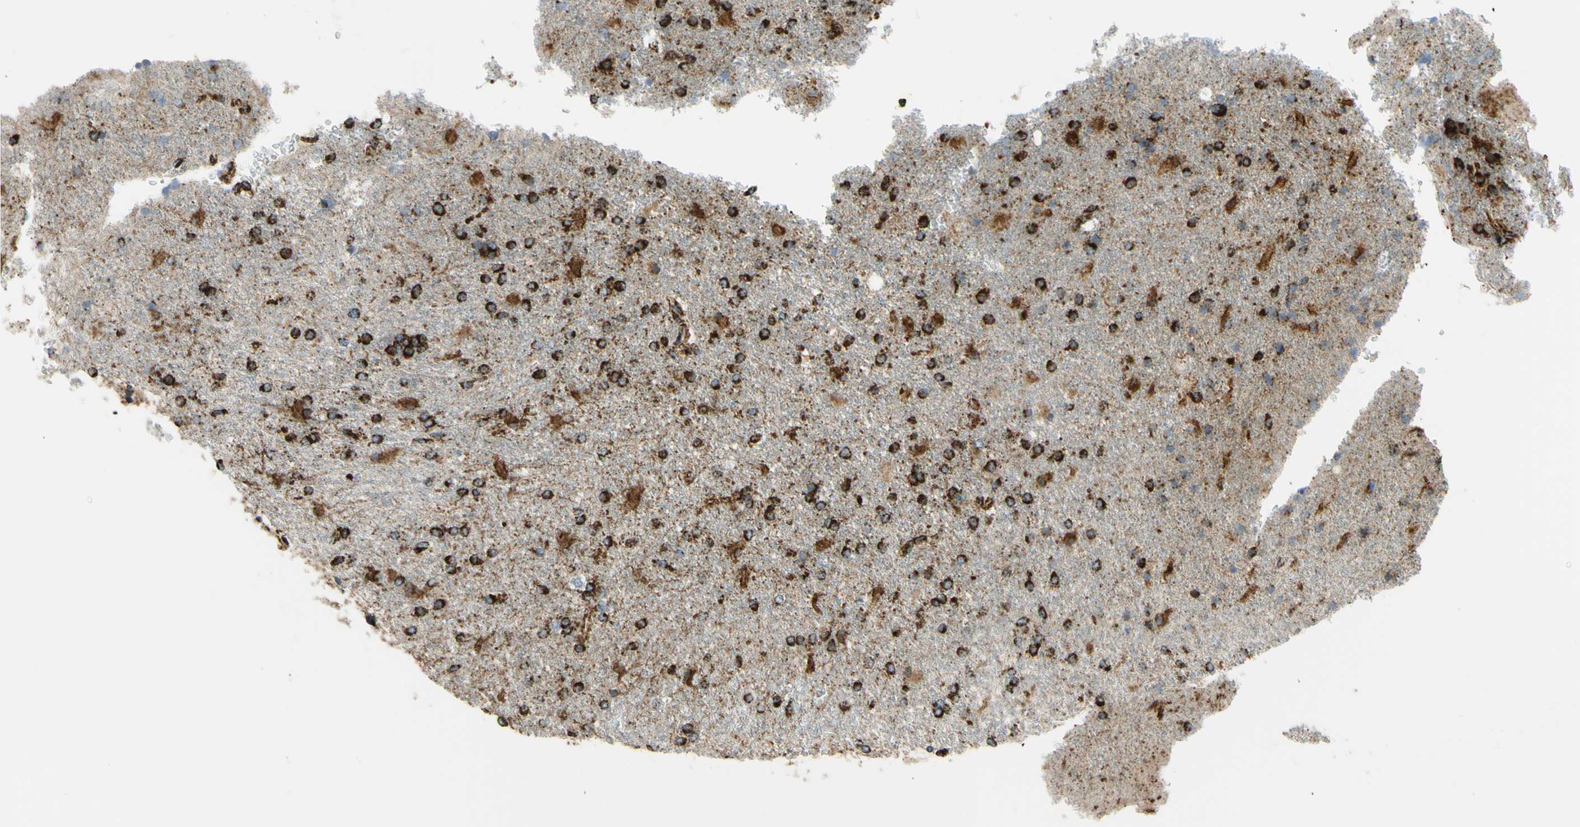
{"staining": {"intensity": "strong", "quantity": ">75%", "location": "cytoplasmic/membranous"}, "tissue": "glioma", "cell_type": "Tumor cells", "image_type": "cancer", "snomed": [{"axis": "morphology", "description": "Glioma, malignant, High grade"}, {"axis": "topography", "description": "Brain"}], "caption": "Protein analysis of glioma tissue reveals strong cytoplasmic/membranous expression in approximately >75% of tumor cells.", "gene": "MAVS", "patient": {"sex": "male", "age": 71}}